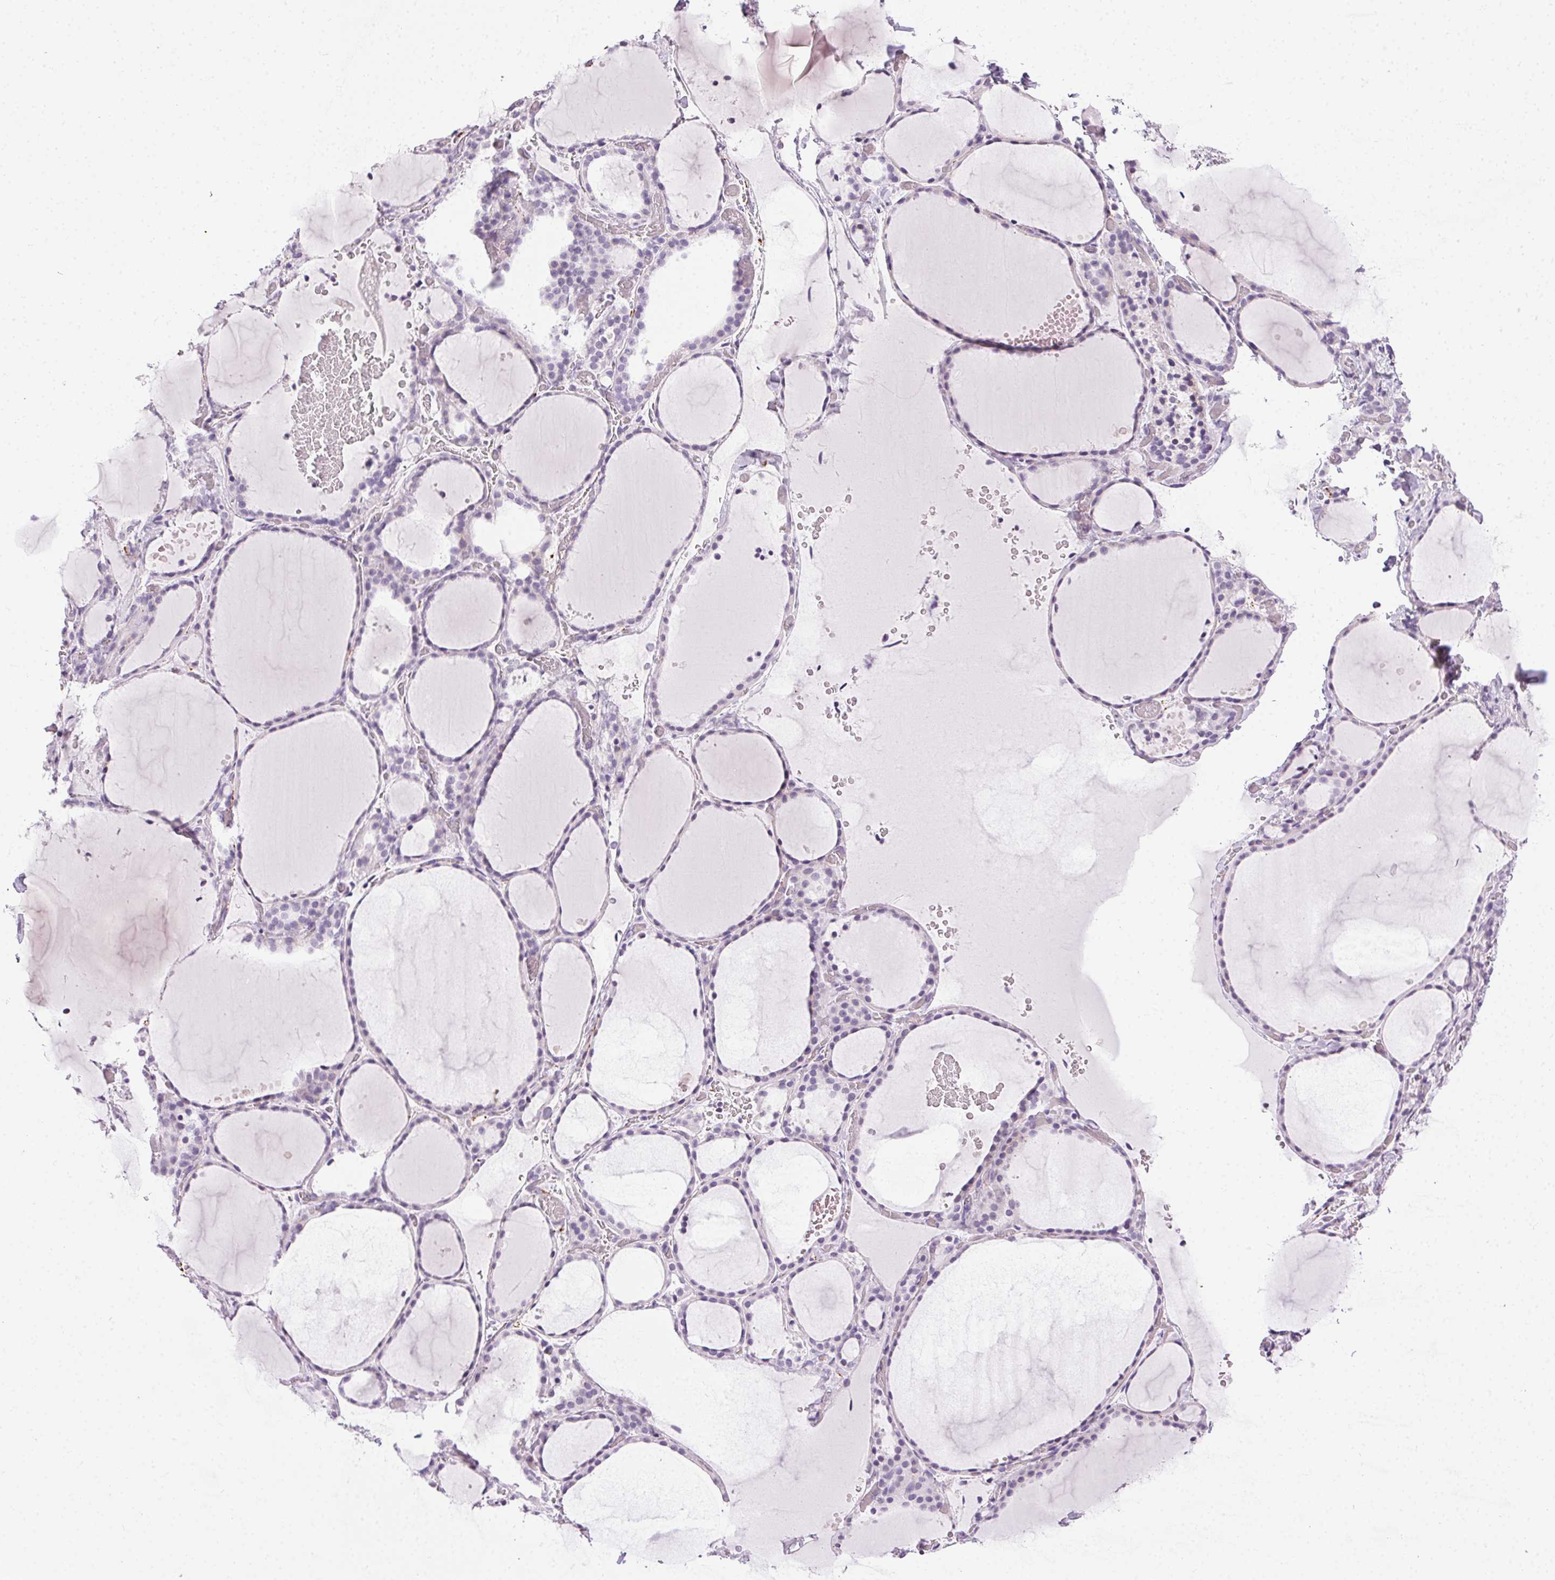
{"staining": {"intensity": "negative", "quantity": "none", "location": "none"}, "tissue": "thyroid gland", "cell_type": "Glandular cells", "image_type": "normal", "snomed": [{"axis": "morphology", "description": "Normal tissue, NOS"}, {"axis": "topography", "description": "Thyroid gland"}], "caption": "Immunohistochemistry histopathology image of normal thyroid gland: human thyroid gland stained with DAB (3,3'-diaminobenzidine) demonstrates no significant protein positivity in glandular cells. (Stains: DAB immunohistochemistry (IHC) with hematoxylin counter stain, Microscopy: brightfield microscopy at high magnification).", "gene": "CADPS", "patient": {"sex": "female", "age": 36}}